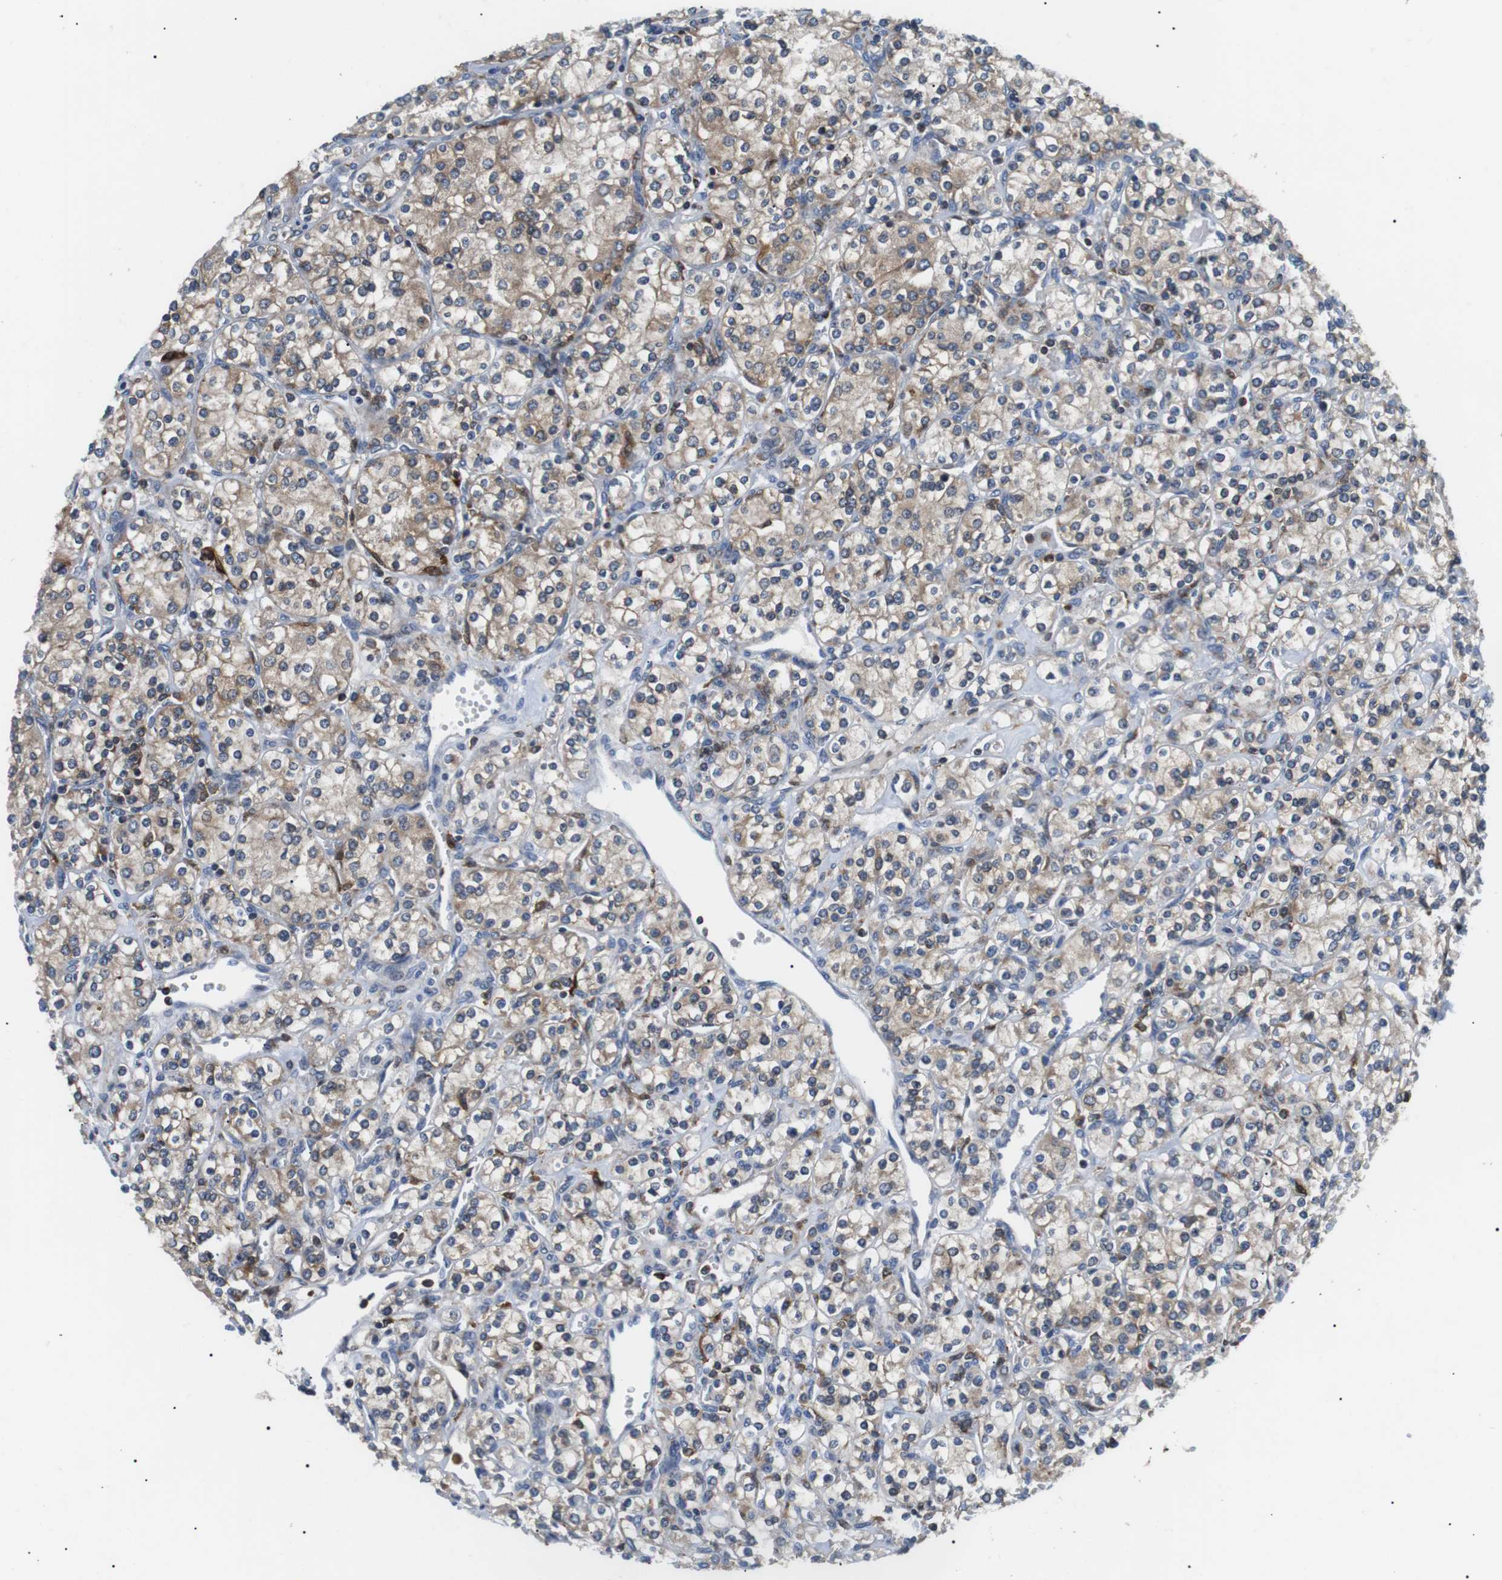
{"staining": {"intensity": "weak", "quantity": ">75%", "location": "cytoplasmic/membranous"}, "tissue": "renal cancer", "cell_type": "Tumor cells", "image_type": "cancer", "snomed": [{"axis": "morphology", "description": "Adenocarcinoma, NOS"}, {"axis": "topography", "description": "Kidney"}], "caption": "Weak cytoplasmic/membranous staining is present in approximately >75% of tumor cells in renal adenocarcinoma.", "gene": "RAB9A", "patient": {"sex": "male", "age": 77}}